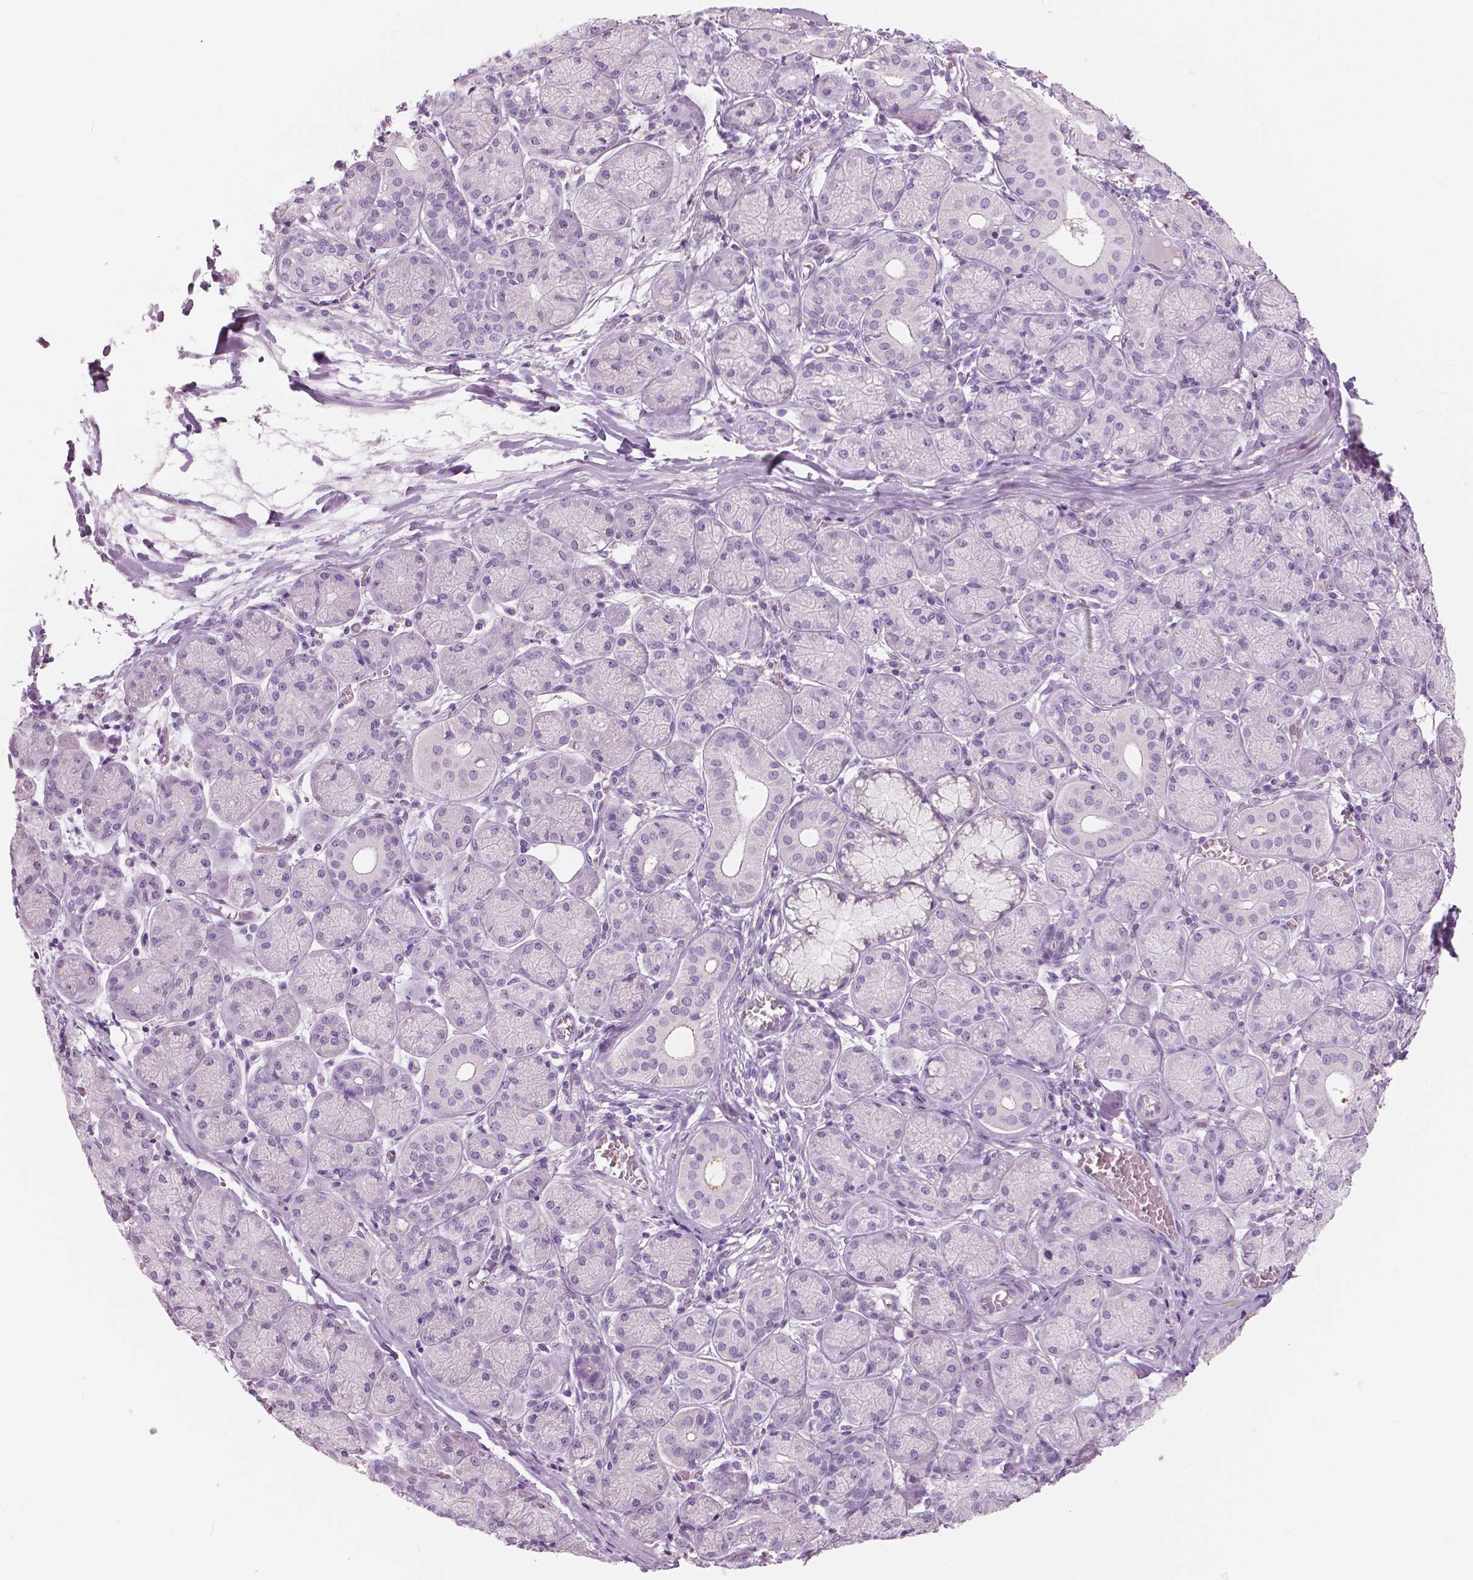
{"staining": {"intensity": "weak", "quantity": "<25%", "location": "nuclear"}, "tissue": "salivary gland", "cell_type": "Glandular cells", "image_type": "normal", "snomed": [{"axis": "morphology", "description": "Normal tissue, NOS"}, {"axis": "topography", "description": "Salivary gland"}, {"axis": "topography", "description": "Peripheral nerve tissue"}], "caption": "Immunohistochemistry (IHC) micrograph of normal salivary gland: human salivary gland stained with DAB (3,3'-diaminobenzidine) displays no significant protein expression in glandular cells.", "gene": "A4GNT", "patient": {"sex": "female", "age": 24}}